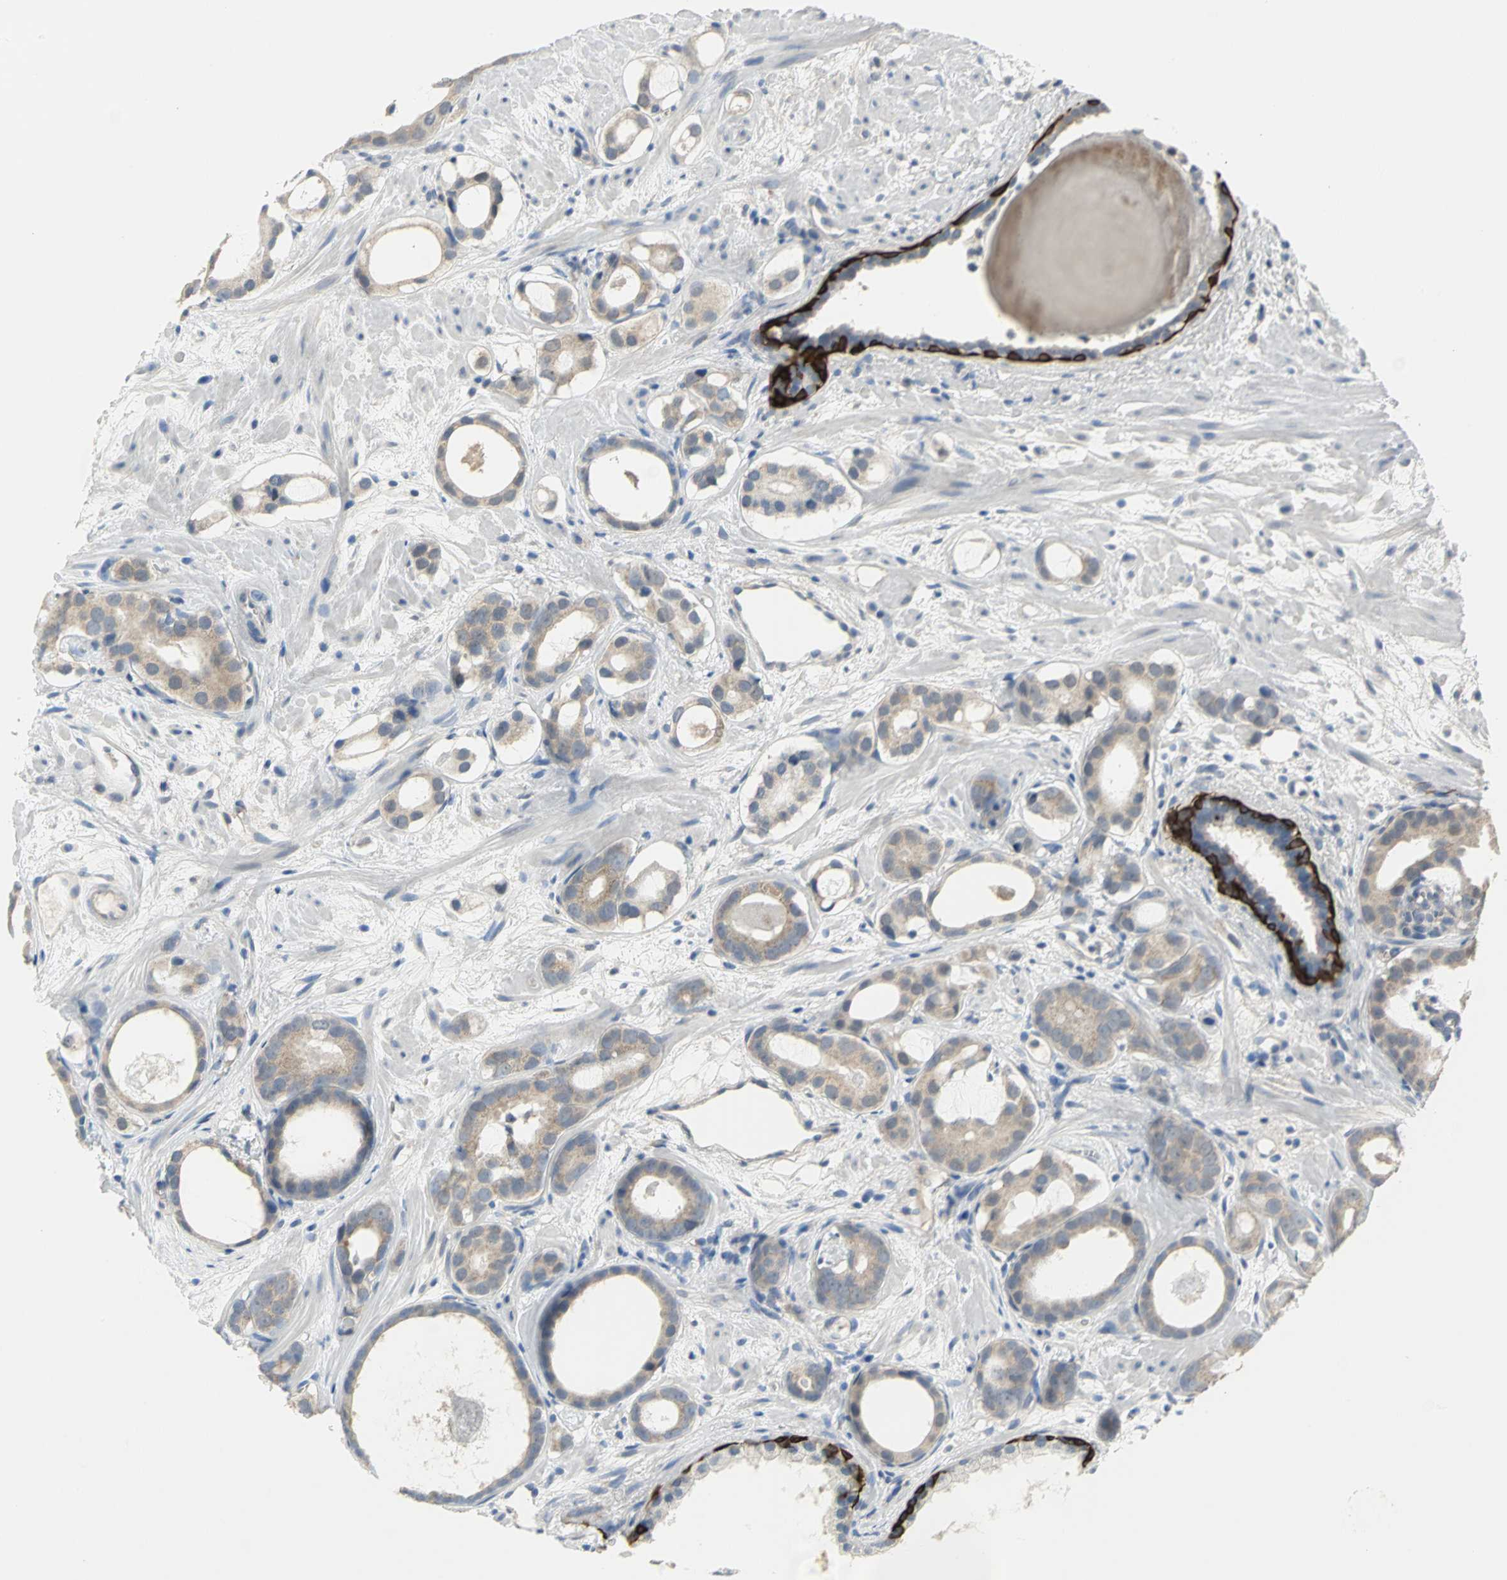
{"staining": {"intensity": "weak", "quantity": ">75%", "location": "cytoplasmic/membranous"}, "tissue": "prostate cancer", "cell_type": "Tumor cells", "image_type": "cancer", "snomed": [{"axis": "morphology", "description": "Adenocarcinoma, Low grade"}, {"axis": "topography", "description": "Prostate"}], "caption": "An image of human prostate cancer stained for a protein shows weak cytoplasmic/membranous brown staining in tumor cells.", "gene": "HTR1F", "patient": {"sex": "male", "age": 57}}